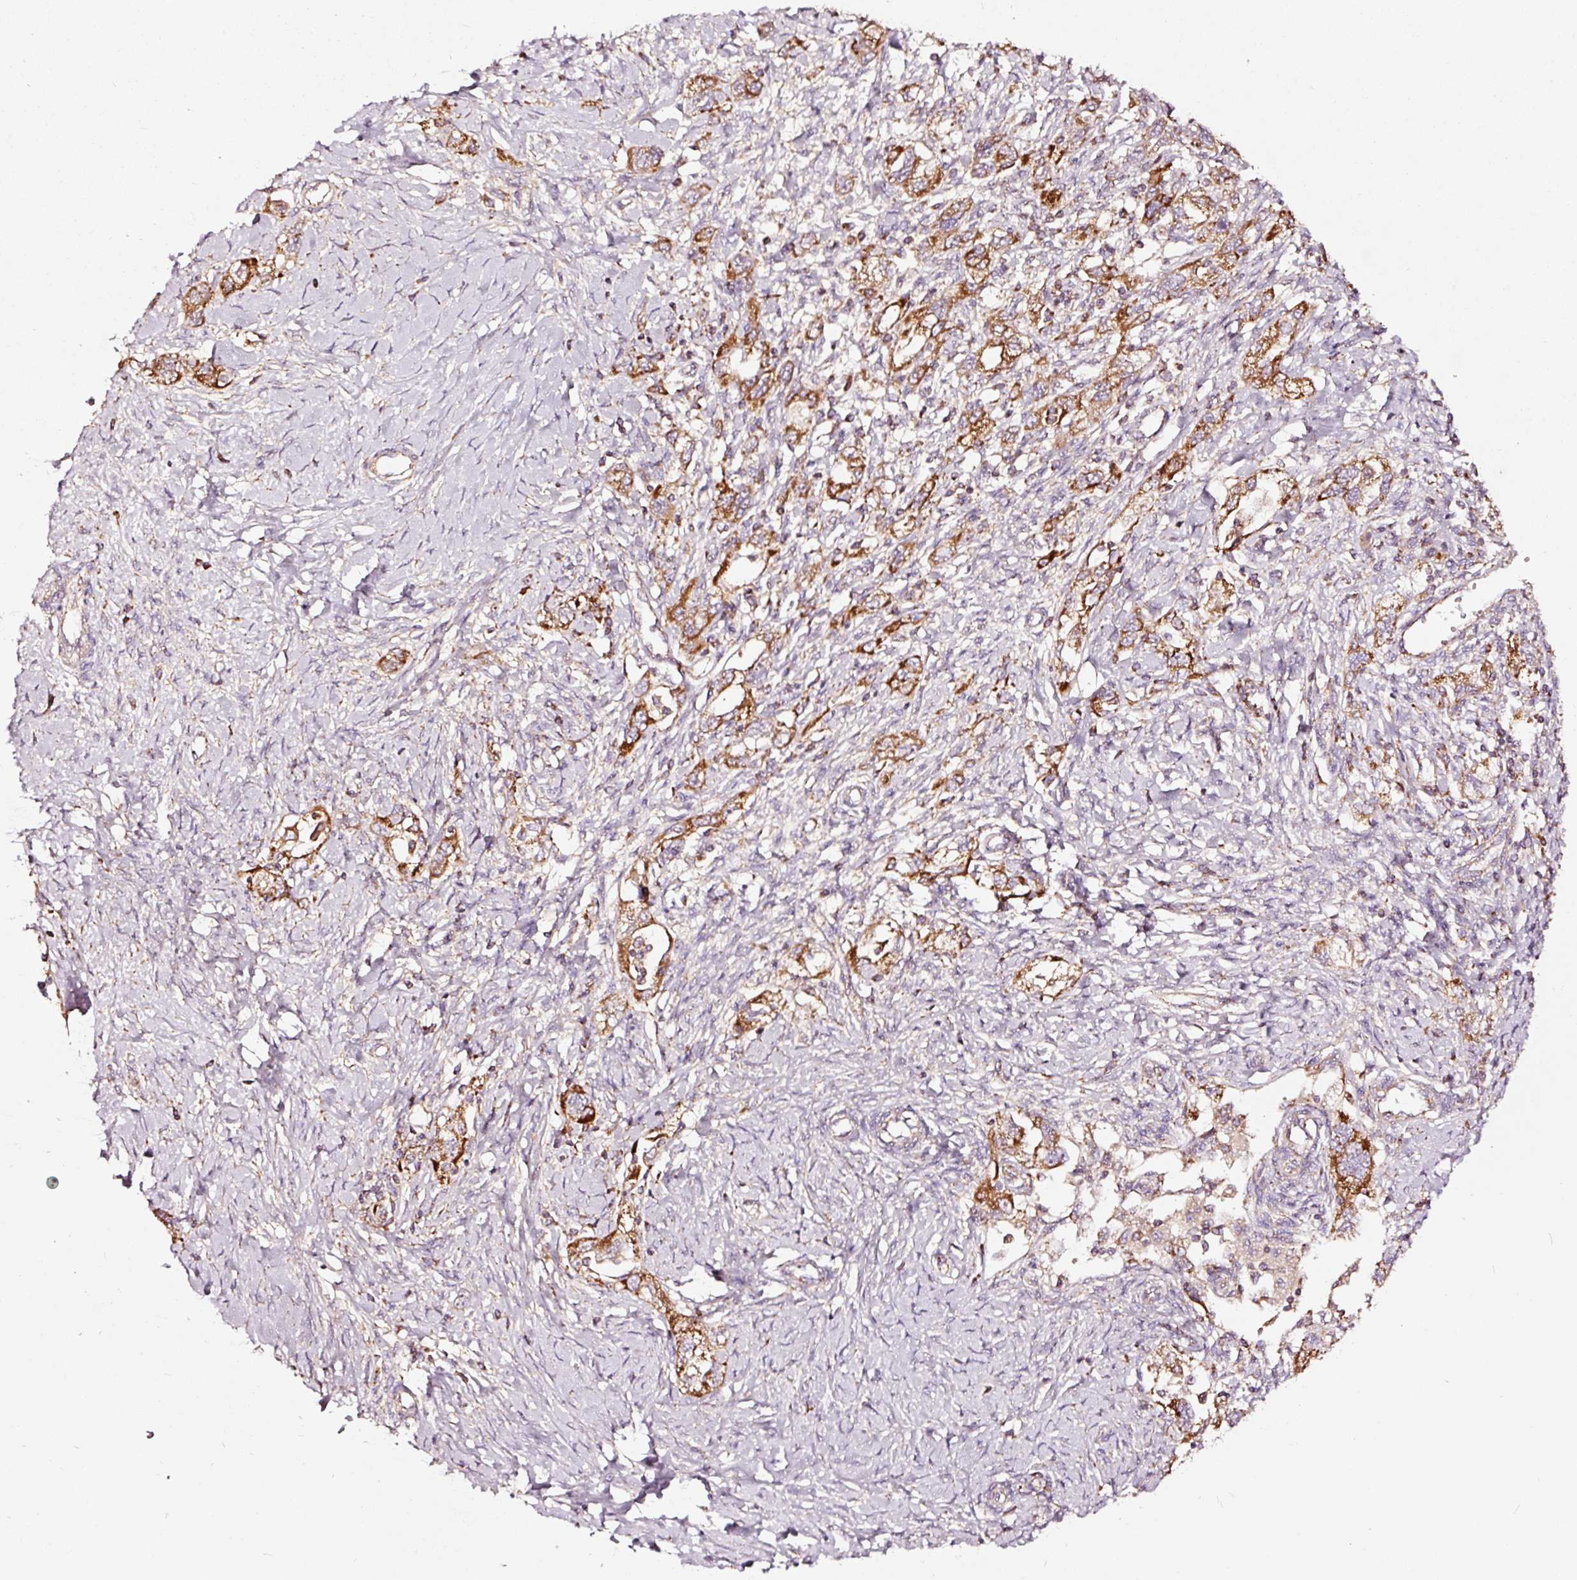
{"staining": {"intensity": "strong", "quantity": ">75%", "location": "cytoplasmic/membranous"}, "tissue": "ovarian cancer", "cell_type": "Tumor cells", "image_type": "cancer", "snomed": [{"axis": "morphology", "description": "Carcinoma, NOS"}, {"axis": "morphology", "description": "Cystadenocarcinoma, serous, NOS"}, {"axis": "topography", "description": "Ovary"}], "caption": "A photomicrograph of human ovarian cancer (serous cystadenocarcinoma) stained for a protein exhibits strong cytoplasmic/membranous brown staining in tumor cells.", "gene": "TPM1", "patient": {"sex": "female", "age": 69}}